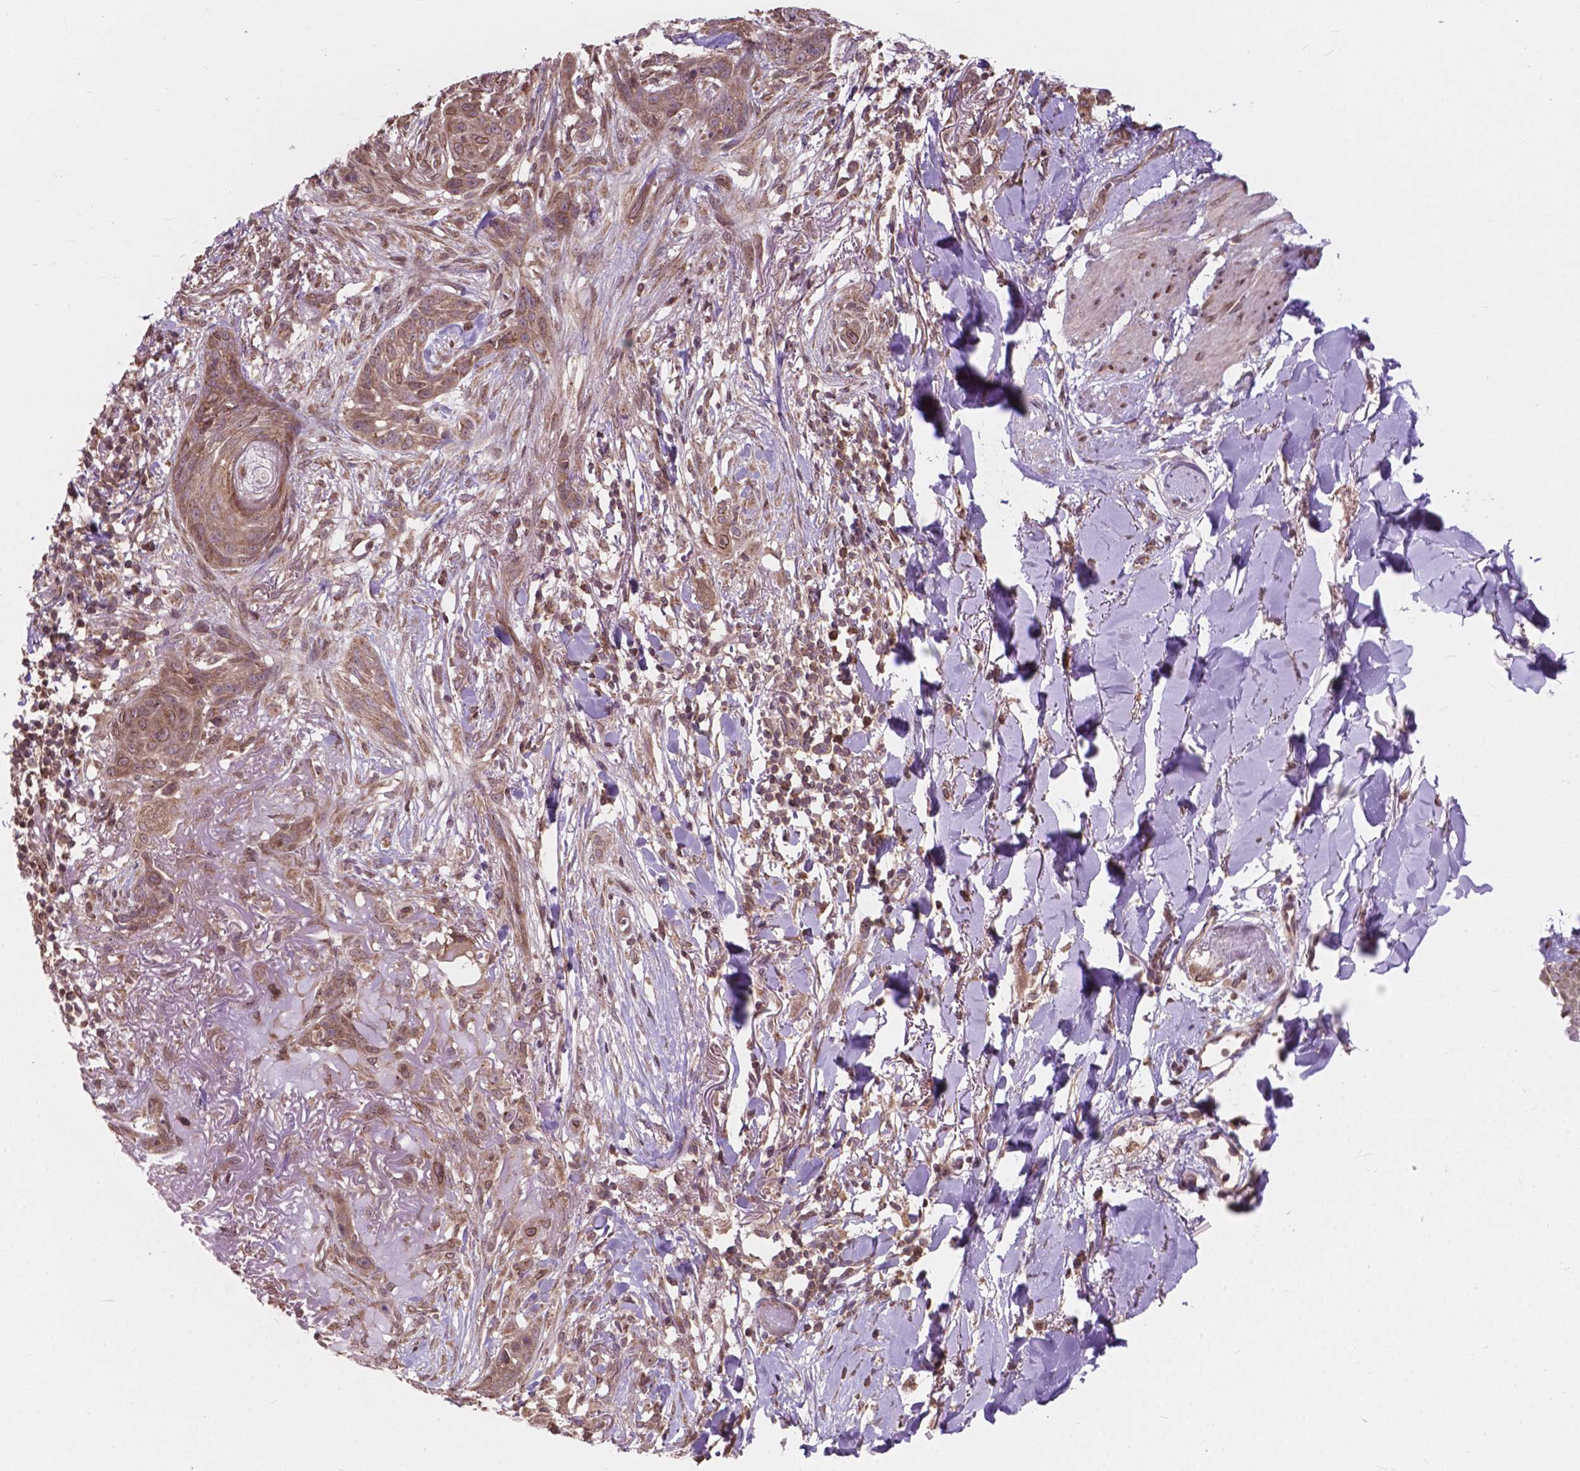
{"staining": {"intensity": "weak", "quantity": ">75%", "location": "cytoplasmic/membranous,nuclear"}, "tissue": "skin cancer", "cell_type": "Tumor cells", "image_type": "cancer", "snomed": [{"axis": "morphology", "description": "Normal tissue, NOS"}, {"axis": "morphology", "description": "Basal cell carcinoma"}, {"axis": "topography", "description": "Skin"}], "caption": "An image of human basal cell carcinoma (skin) stained for a protein displays weak cytoplasmic/membranous and nuclear brown staining in tumor cells. The protein is shown in brown color, while the nuclei are stained blue.", "gene": "MRPL33", "patient": {"sex": "male", "age": 84}}